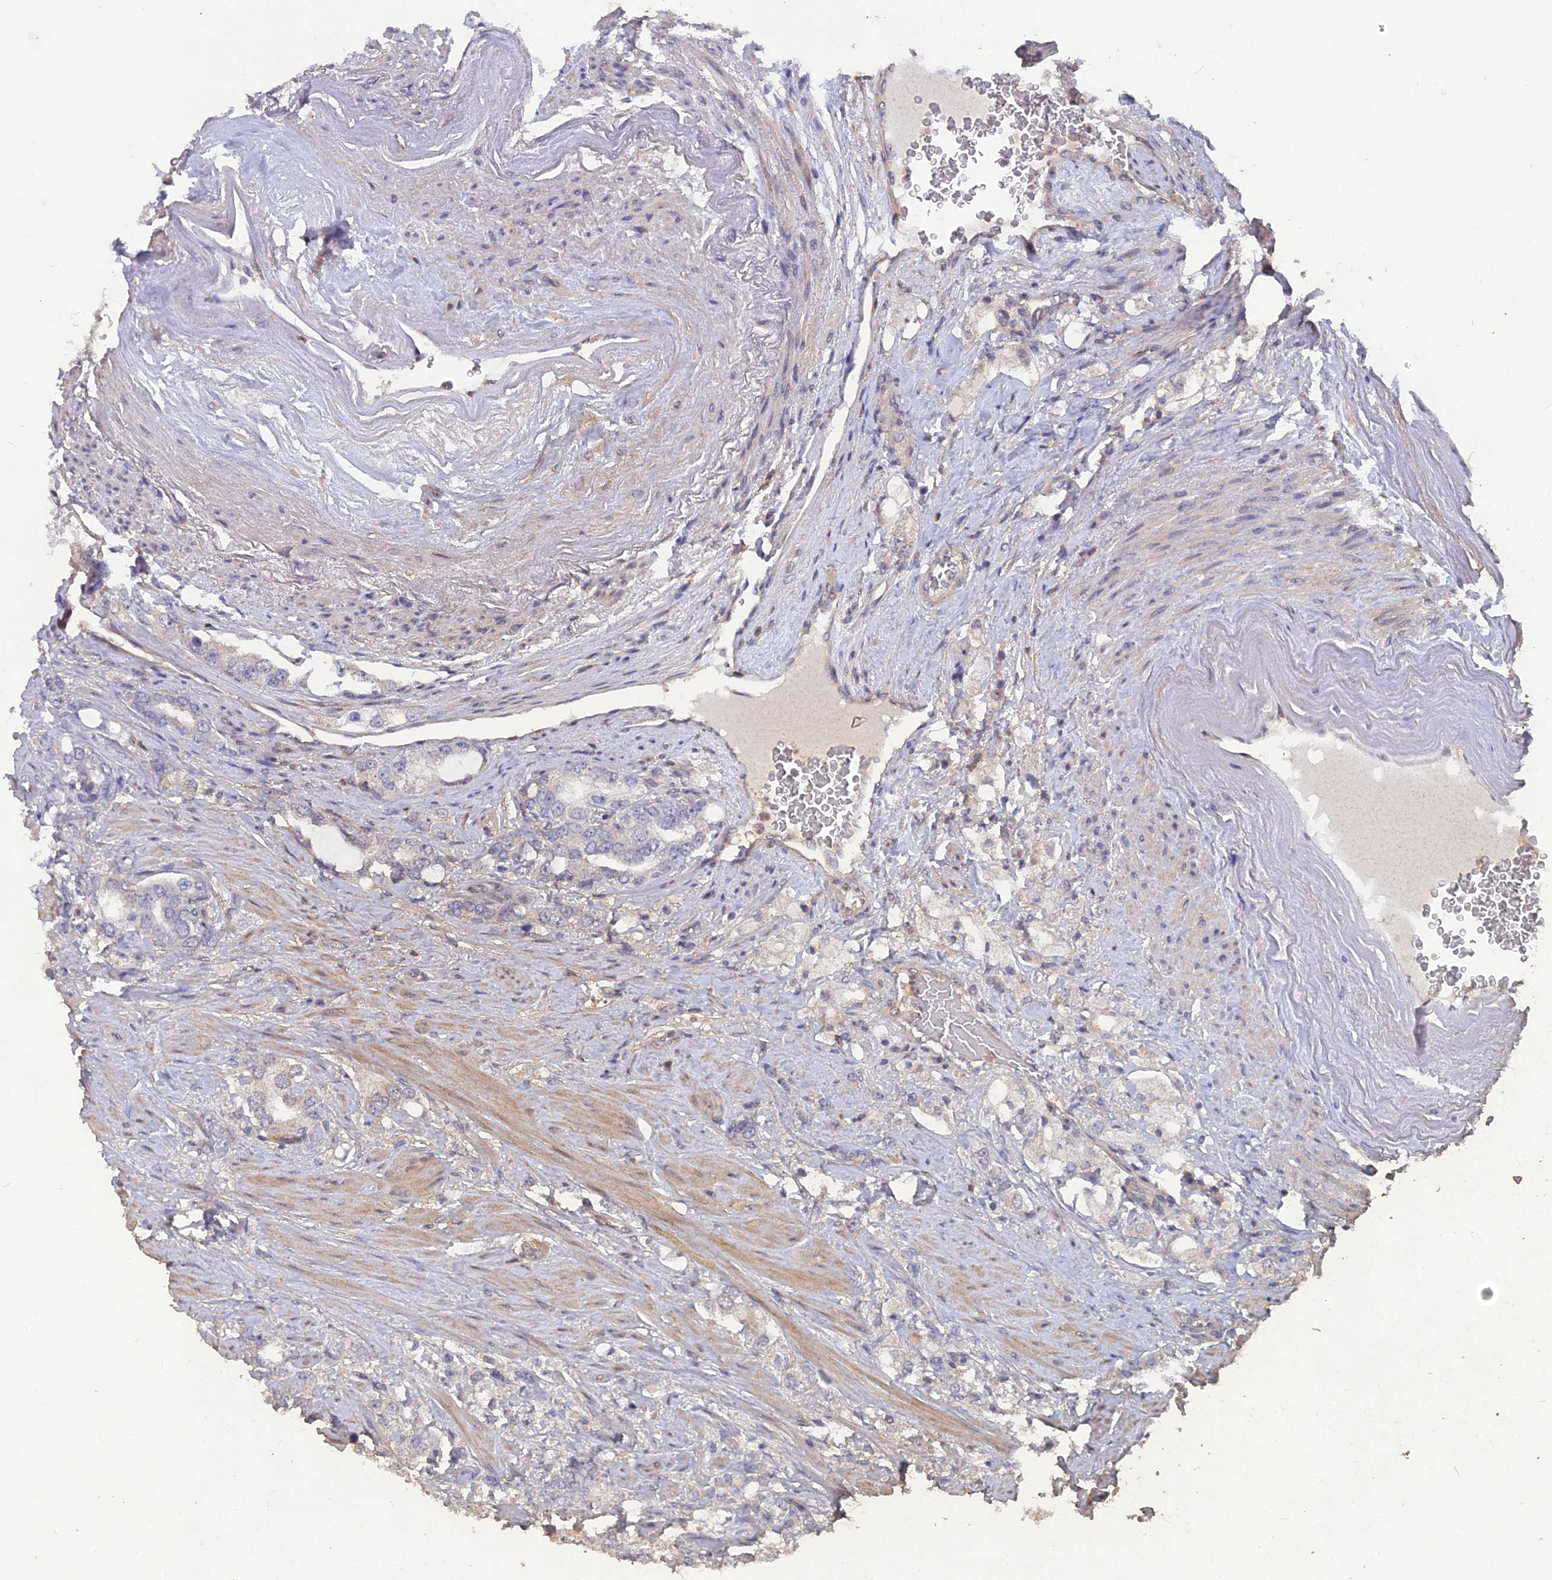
{"staining": {"intensity": "negative", "quantity": "none", "location": "none"}, "tissue": "prostate cancer", "cell_type": "Tumor cells", "image_type": "cancer", "snomed": [{"axis": "morphology", "description": "Adenocarcinoma, High grade"}, {"axis": "topography", "description": "Prostate"}], "caption": "IHC micrograph of adenocarcinoma (high-grade) (prostate) stained for a protein (brown), which reveals no expression in tumor cells.", "gene": "BLVRA", "patient": {"sex": "male", "age": 64}}